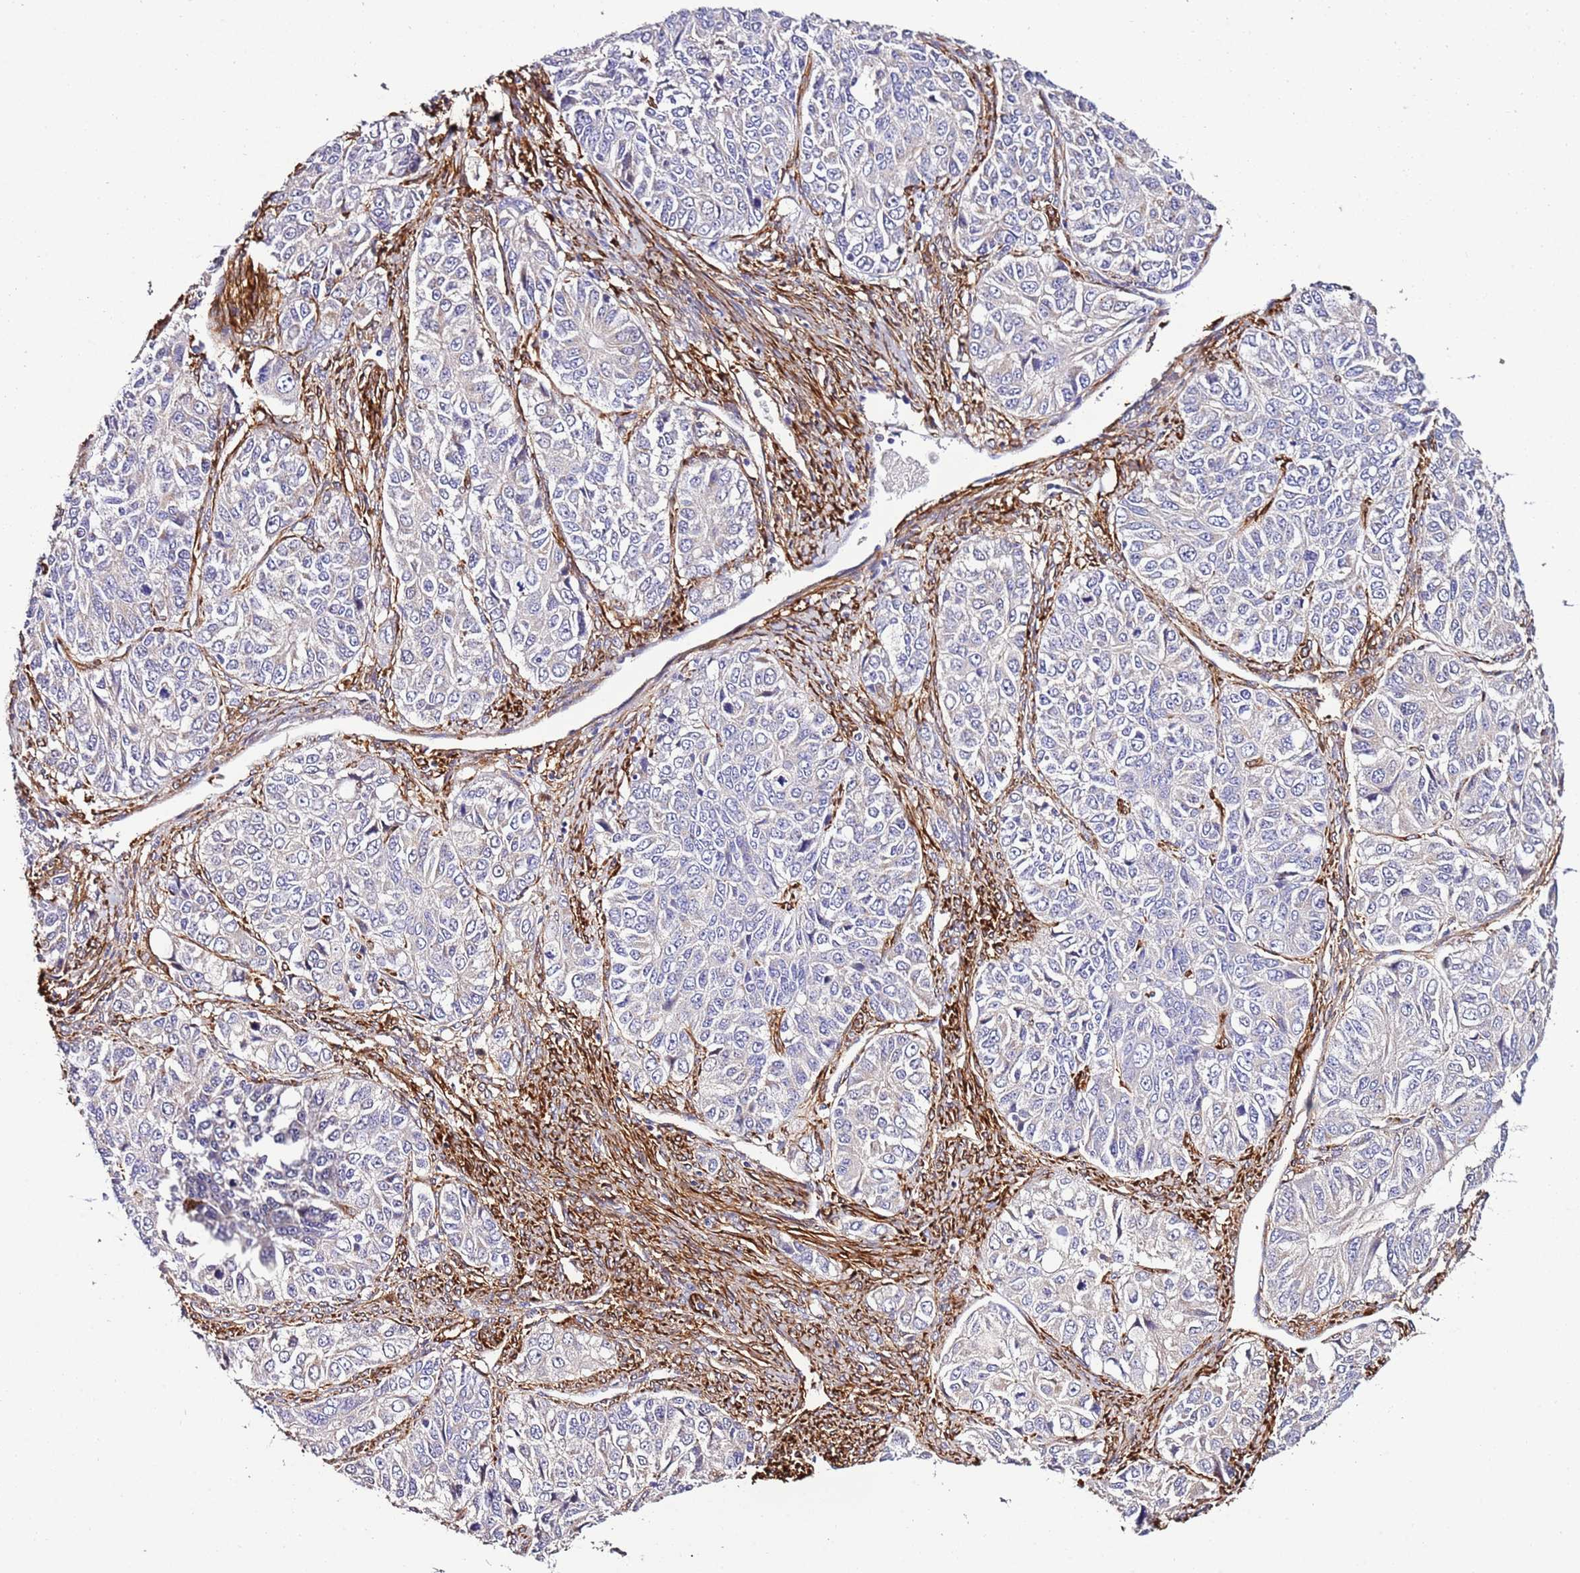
{"staining": {"intensity": "negative", "quantity": "none", "location": "none"}, "tissue": "ovarian cancer", "cell_type": "Tumor cells", "image_type": "cancer", "snomed": [{"axis": "morphology", "description": "Carcinoma, endometroid"}, {"axis": "topography", "description": "Ovary"}], "caption": "Immunohistochemical staining of ovarian cancer (endometroid carcinoma) demonstrates no significant expression in tumor cells.", "gene": "FAM174C", "patient": {"sex": "female", "age": 51}}